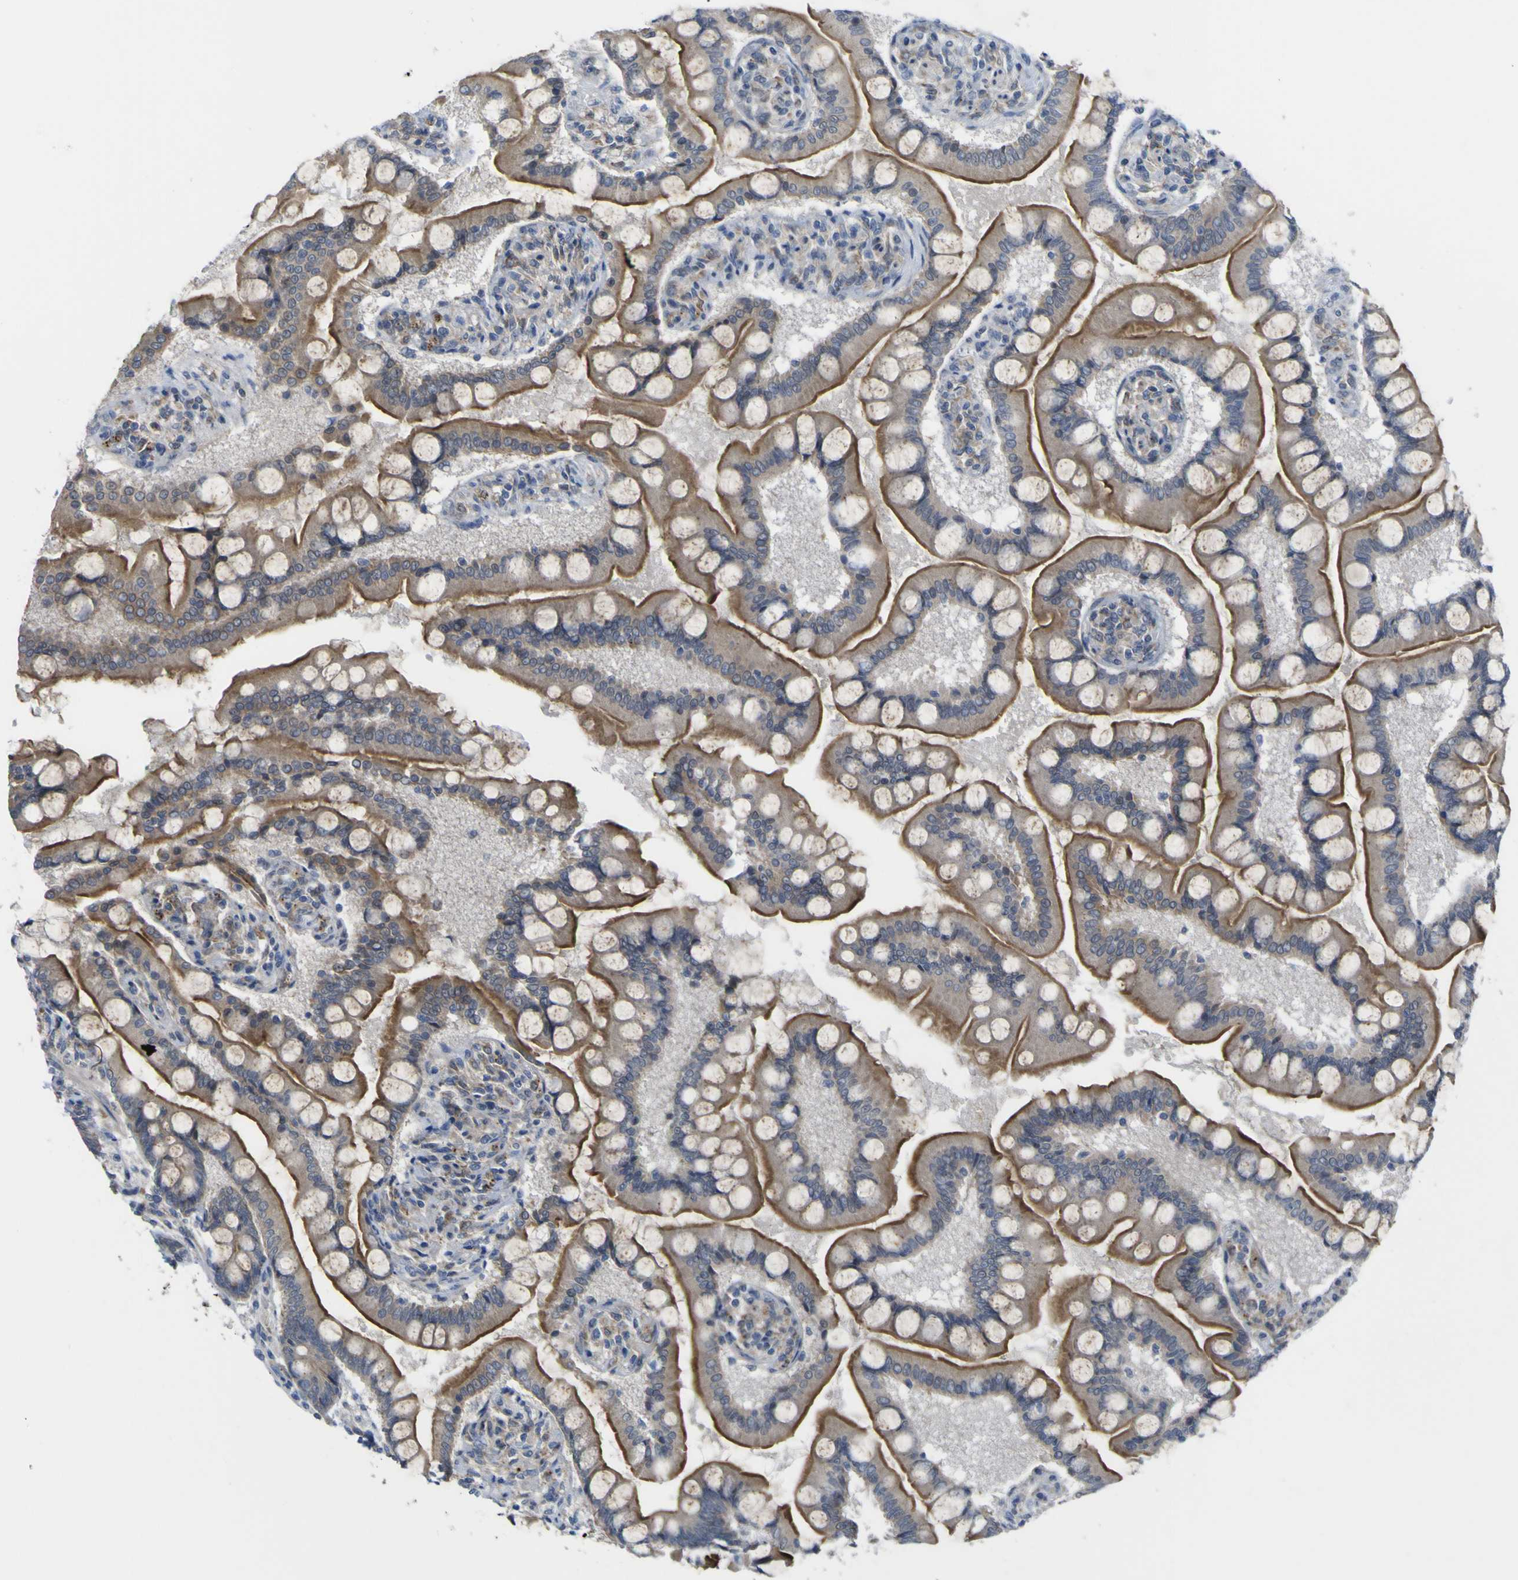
{"staining": {"intensity": "strong", "quantity": ">75%", "location": "cytoplasmic/membranous"}, "tissue": "small intestine", "cell_type": "Glandular cells", "image_type": "normal", "snomed": [{"axis": "morphology", "description": "Normal tissue, NOS"}, {"axis": "topography", "description": "Small intestine"}], "caption": "DAB immunohistochemical staining of benign human small intestine displays strong cytoplasmic/membranous protein expression in approximately >75% of glandular cells. (brown staining indicates protein expression, while blue staining denotes nuclei).", "gene": "TNFRSF11A", "patient": {"sex": "male", "age": 41}}